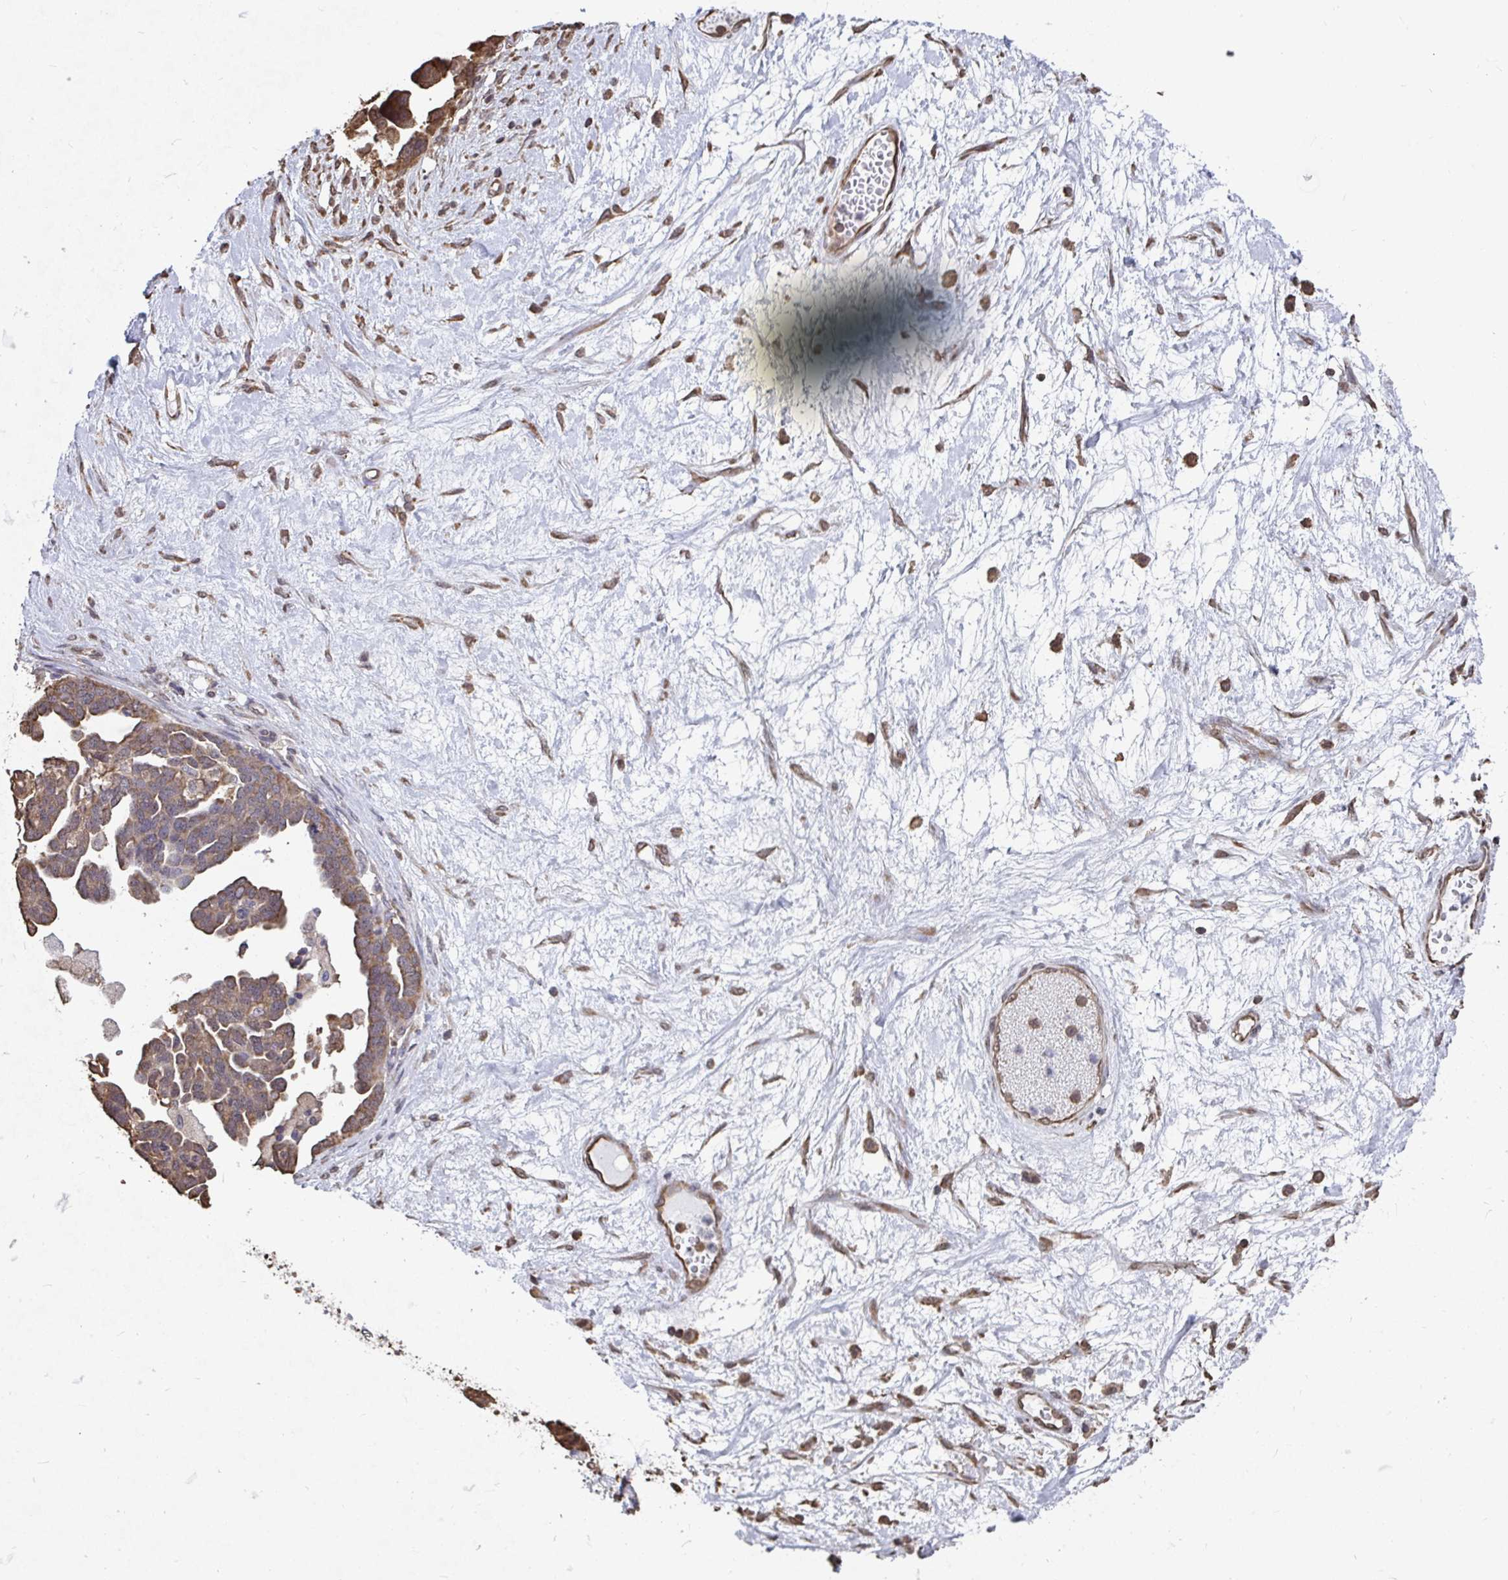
{"staining": {"intensity": "moderate", "quantity": ">75%", "location": "cytoplasmic/membranous"}, "tissue": "ovarian cancer", "cell_type": "Tumor cells", "image_type": "cancer", "snomed": [{"axis": "morphology", "description": "Cystadenocarcinoma, serous, NOS"}, {"axis": "topography", "description": "Ovary"}], "caption": "Serous cystadenocarcinoma (ovarian) was stained to show a protein in brown. There is medium levels of moderate cytoplasmic/membranous staining in about >75% of tumor cells. (DAB (3,3'-diaminobenzidine) IHC with brightfield microscopy, high magnification).", "gene": "SYNCRIP", "patient": {"sex": "female", "age": 54}}